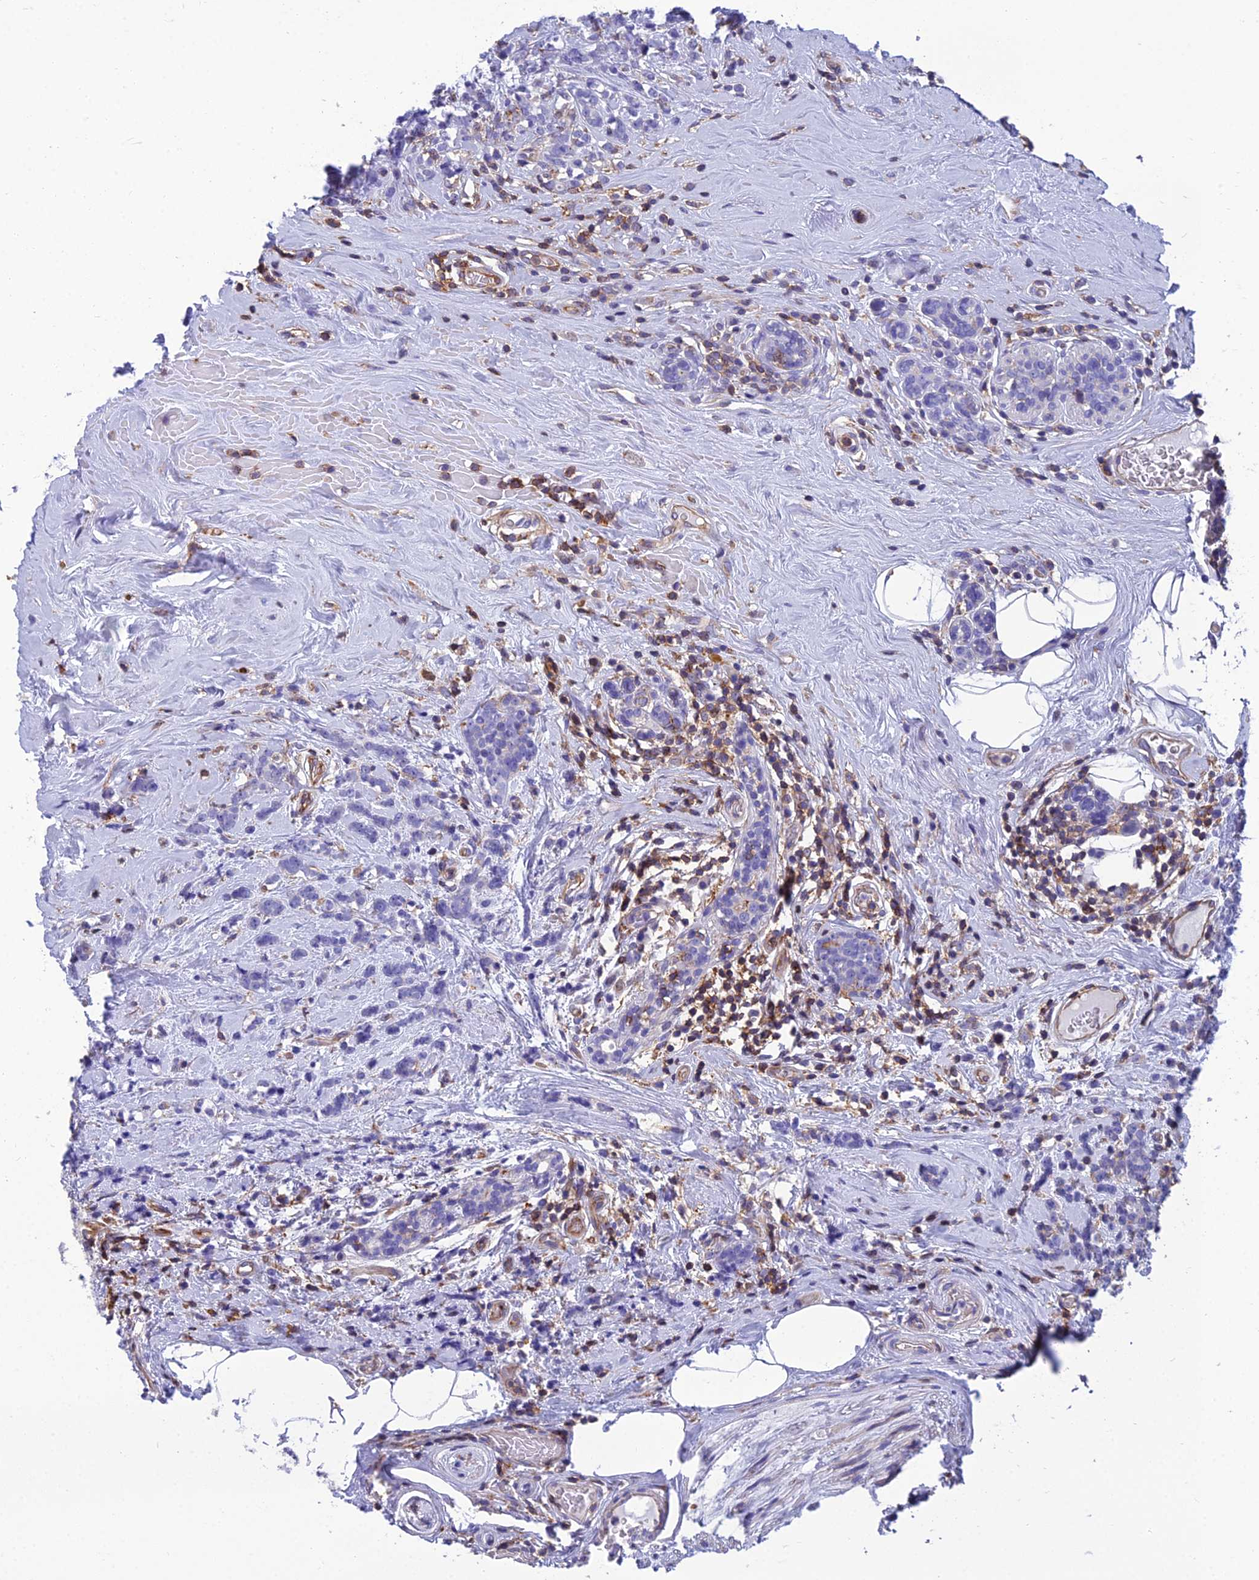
{"staining": {"intensity": "negative", "quantity": "none", "location": "none"}, "tissue": "breast cancer", "cell_type": "Tumor cells", "image_type": "cancer", "snomed": [{"axis": "morphology", "description": "Lobular carcinoma"}, {"axis": "topography", "description": "Breast"}], "caption": "Immunohistochemistry of breast cancer demonstrates no positivity in tumor cells.", "gene": "PPP1R18", "patient": {"sex": "female", "age": 58}}